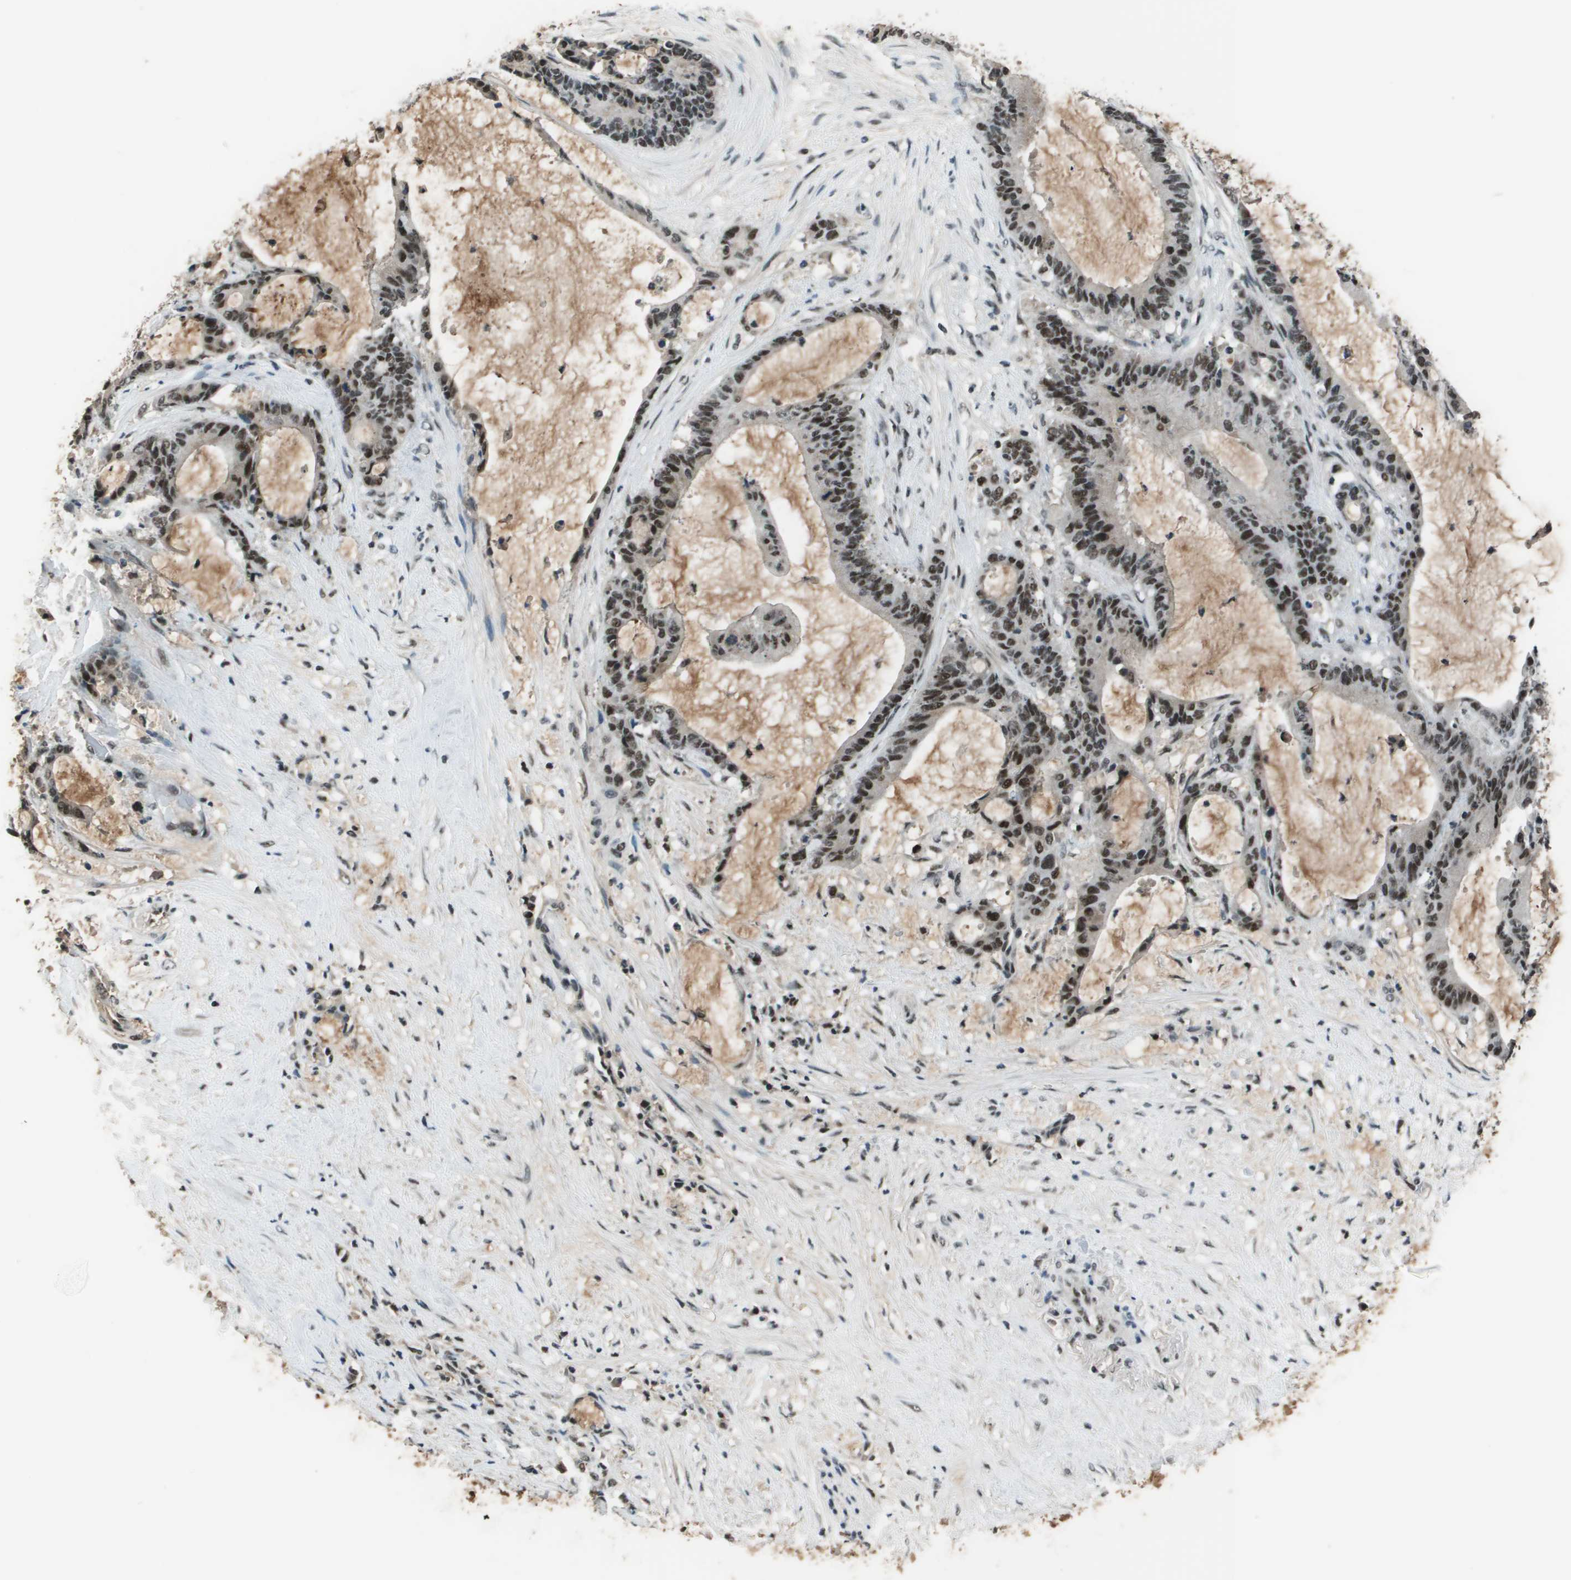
{"staining": {"intensity": "strong", "quantity": ">75%", "location": "nuclear"}, "tissue": "liver cancer", "cell_type": "Tumor cells", "image_type": "cancer", "snomed": [{"axis": "morphology", "description": "Cholangiocarcinoma"}, {"axis": "topography", "description": "Liver"}], "caption": "Immunohistochemistry photomicrograph of liver cancer stained for a protein (brown), which demonstrates high levels of strong nuclear positivity in about >75% of tumor cells.", "gene": "THRAP3", "patient": {"sex": "female", "age": 73}}